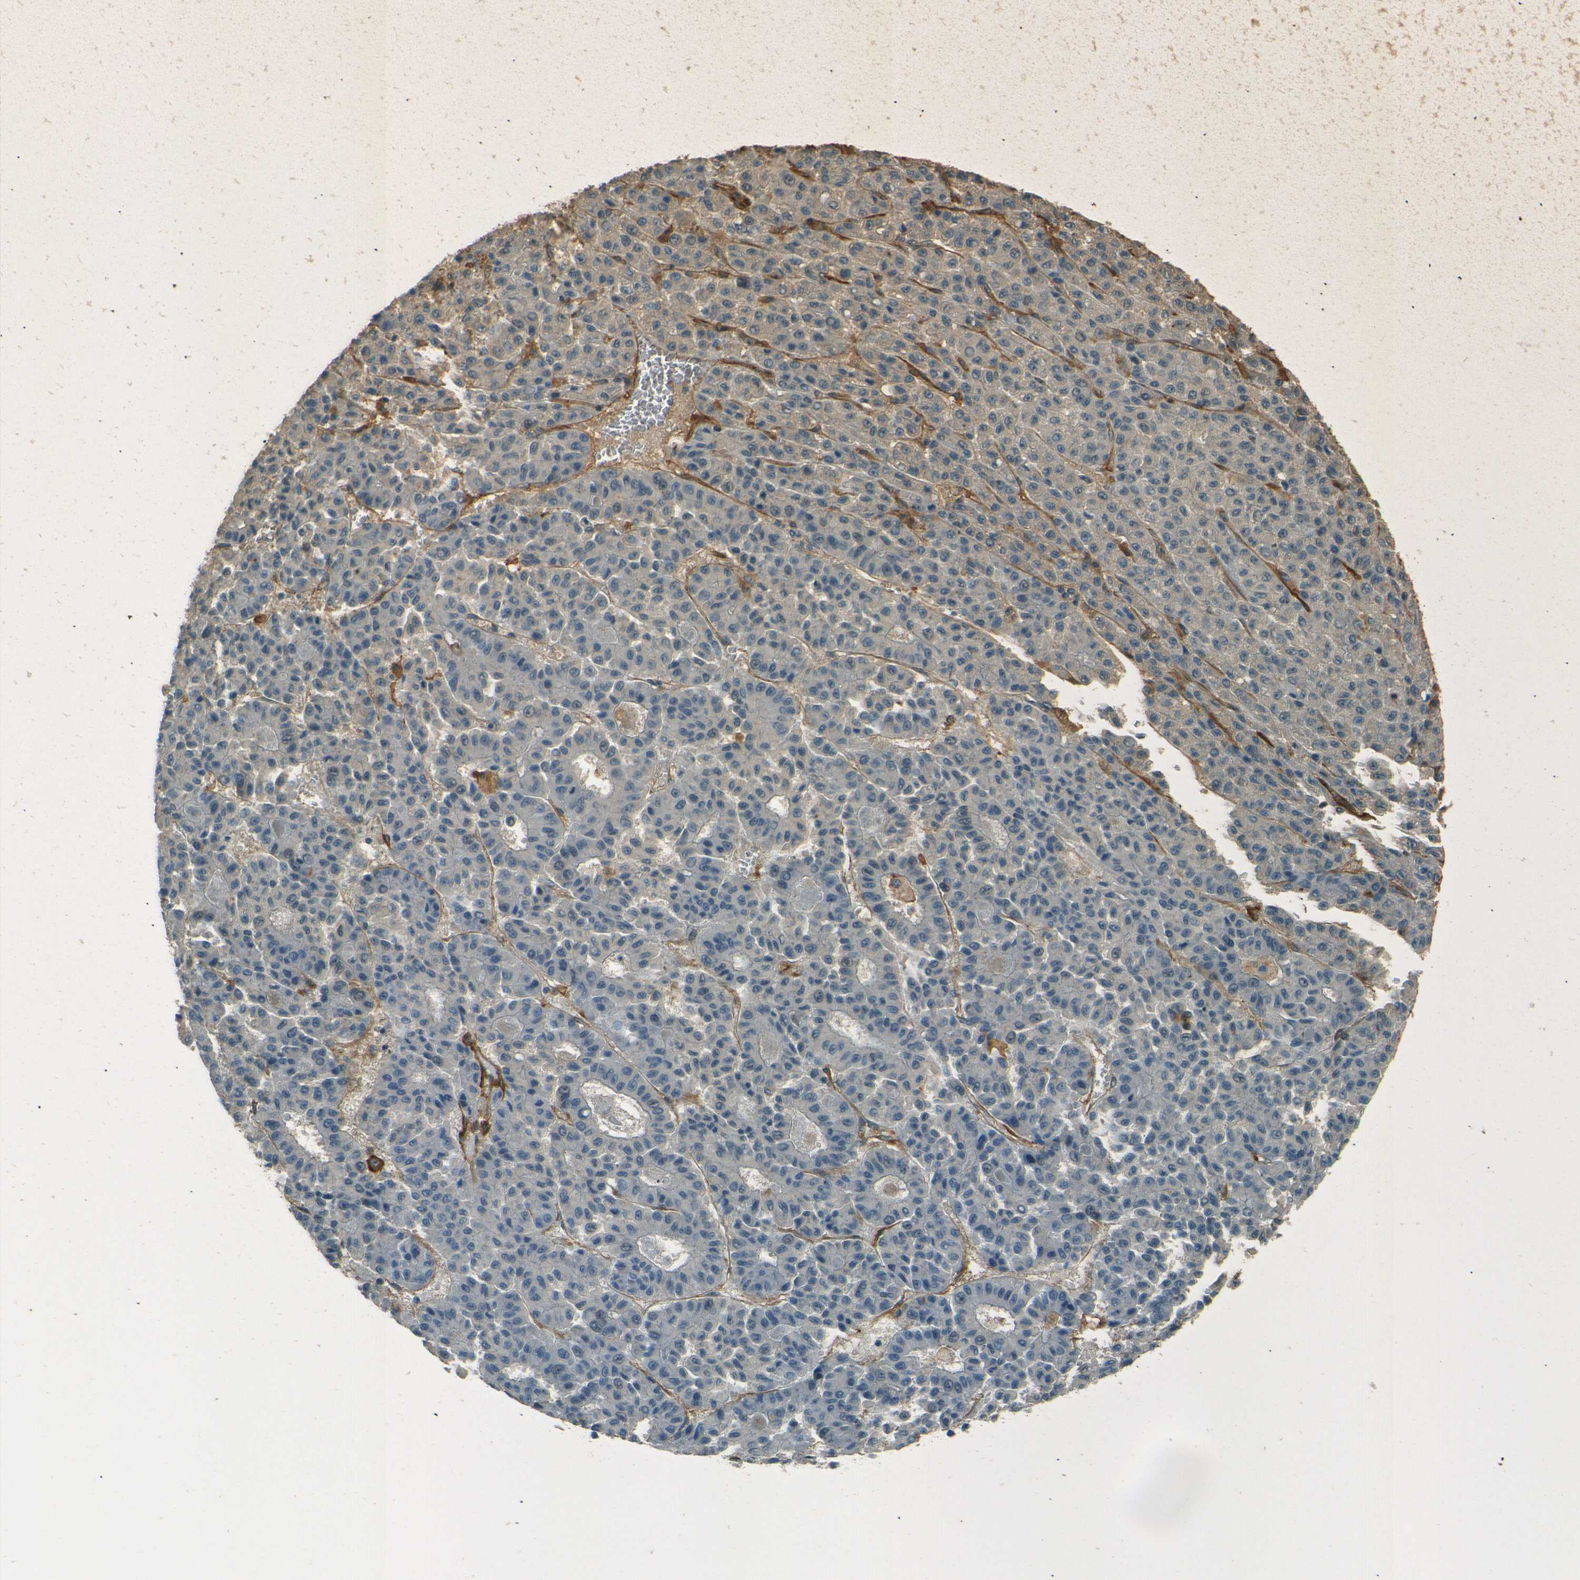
{"staining": {"intensity": "weak", "quantity": "25%-75%", "location": "cytoplasmic/membranous"}, "tissue": "liver cancer", "cell_type": "Tumor cells", "image_type": "cancer", "snomed": [{"axis": "morphology", "description": "Carcinoma, Hepatocellular, NOS"}, {"axis": "topography", "description": "Liver"}], "caption": "High-magnification brightfield microscopy of liver cancer stained with DAB (brown) and counterstained with hematoxylin (blue). tumor cells exhibit weak cytoplasmic/membranous staining is appreciated in about25%-75% of cells.", "gene": "ENTPD1", "patient": {"sex": "male", "age": 70}}